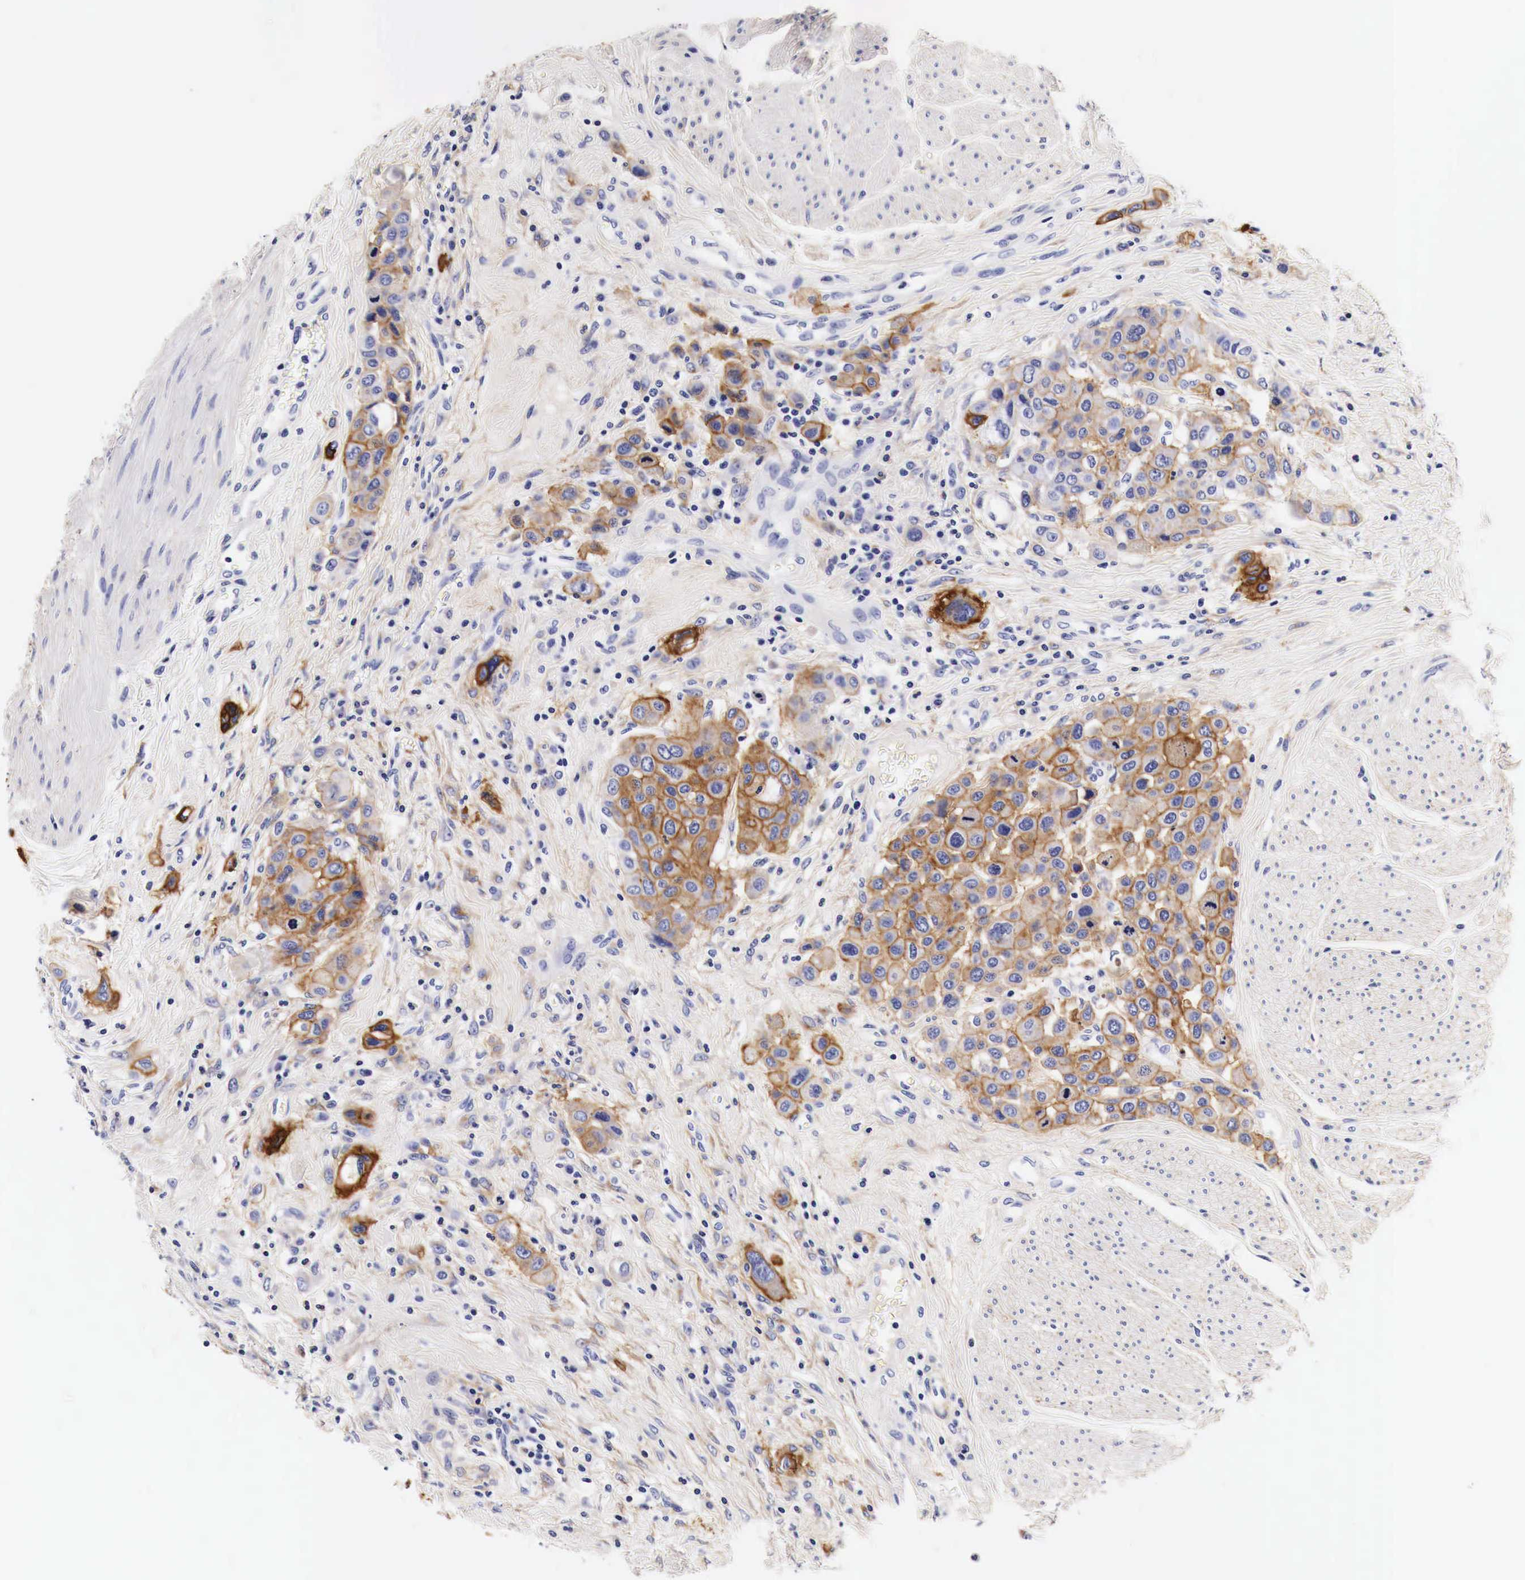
{"staining": {"intensity": "moderate", "quantity": ">75%", "location": "cytoplasmic/membranous"}, "tissue": "urothelial cancer", "cell_type": "Tumor cells", "image_type": "cancer", "snomed": [{"axis": "morphology", "description": "Urothelial carcinoma, High grade"}, {"axis": "topography", "description": "Urinary bladder"}], "caption": "An immunohistochemistry photomicrograph of neoplastic tissue is shown. Protein staining in brown shows moderate cytoplasmic/membranous positivity in urothelial carcinoma (high-grade) within tumor cells.", "gene": "EGFR", "patient": {"sex": "male", "age": 50}}